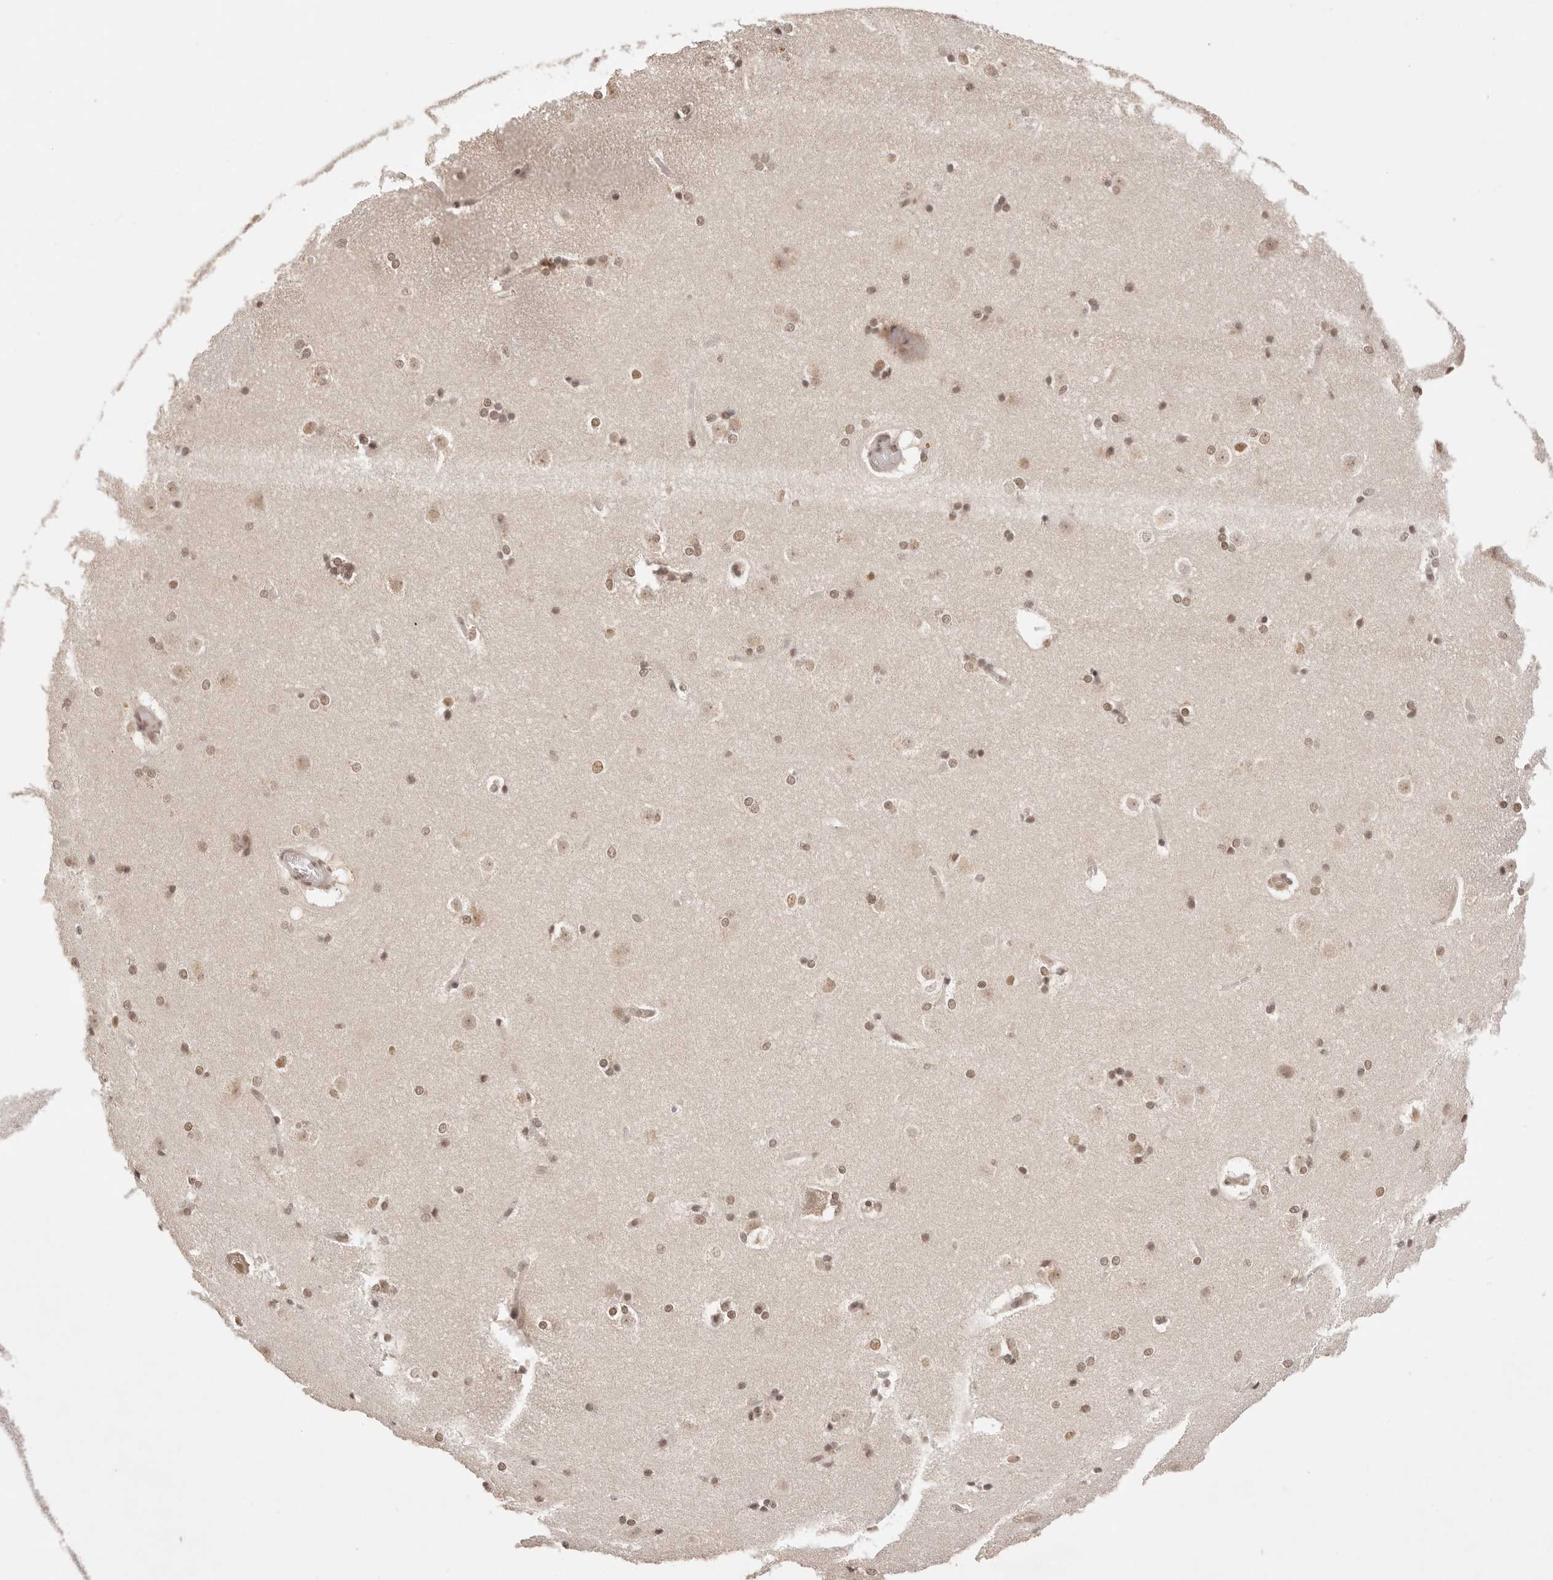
{"staining": {"intensity": "moderate", "quantity": ">75%", "location": "nuclear"}, "tissue": "caudate", "cell_type": "Glial cells", "image_type": "normal", "snomed": [{"axis": "morphology", "description": "Normal tissue, NOS"}, {"axis": "topography", "description": "Lateral ventricle wall"}], "caption": "DAB (3,3'-diaminobenzidine) immunohistochemical staining of benign human caudate displays moderate nuclear protein expression in approximately >75% of glial cells.", "gene": "RFC3", "patient": {"sex": "female", "age": 19}}